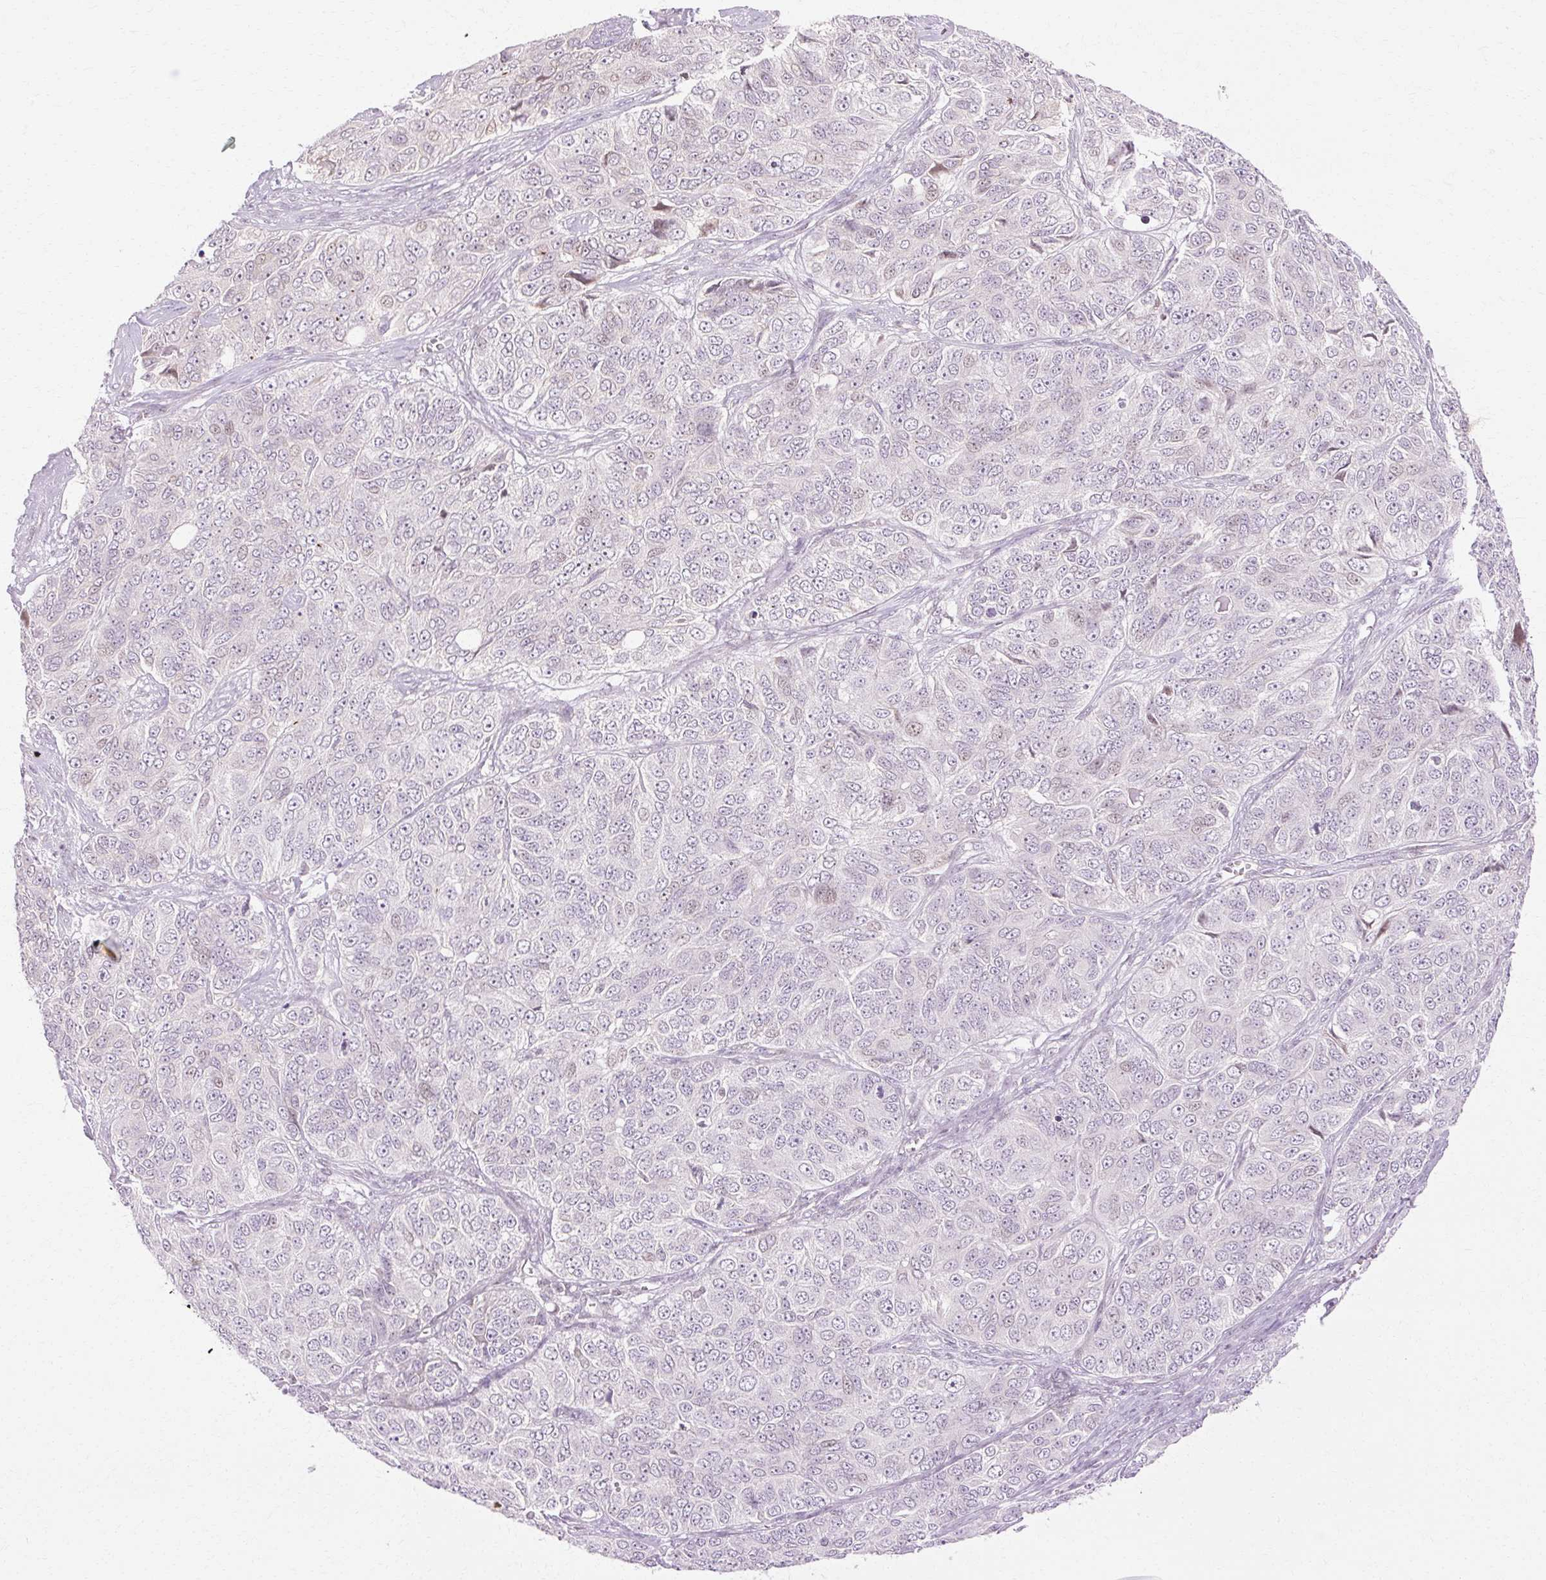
{"staining": {"intensity": "negative", "quantity": "none", "location": "none"}, "tissue": "ovarian cancer", "cell_type": "Tumor cells", "image_type": "cancer", "snomed": [{"axis": "morphology", "description": "Carcinoma, endometroid"}, {"axis": "topography", "description": "Ovary"}], "caption": "Immunohistochemical staining of human ovarian endometroid carcinoma displays no significant expression in tumor cells.", "gene": "C3orf49", "patient": {"sex": "female", "age": 51}}